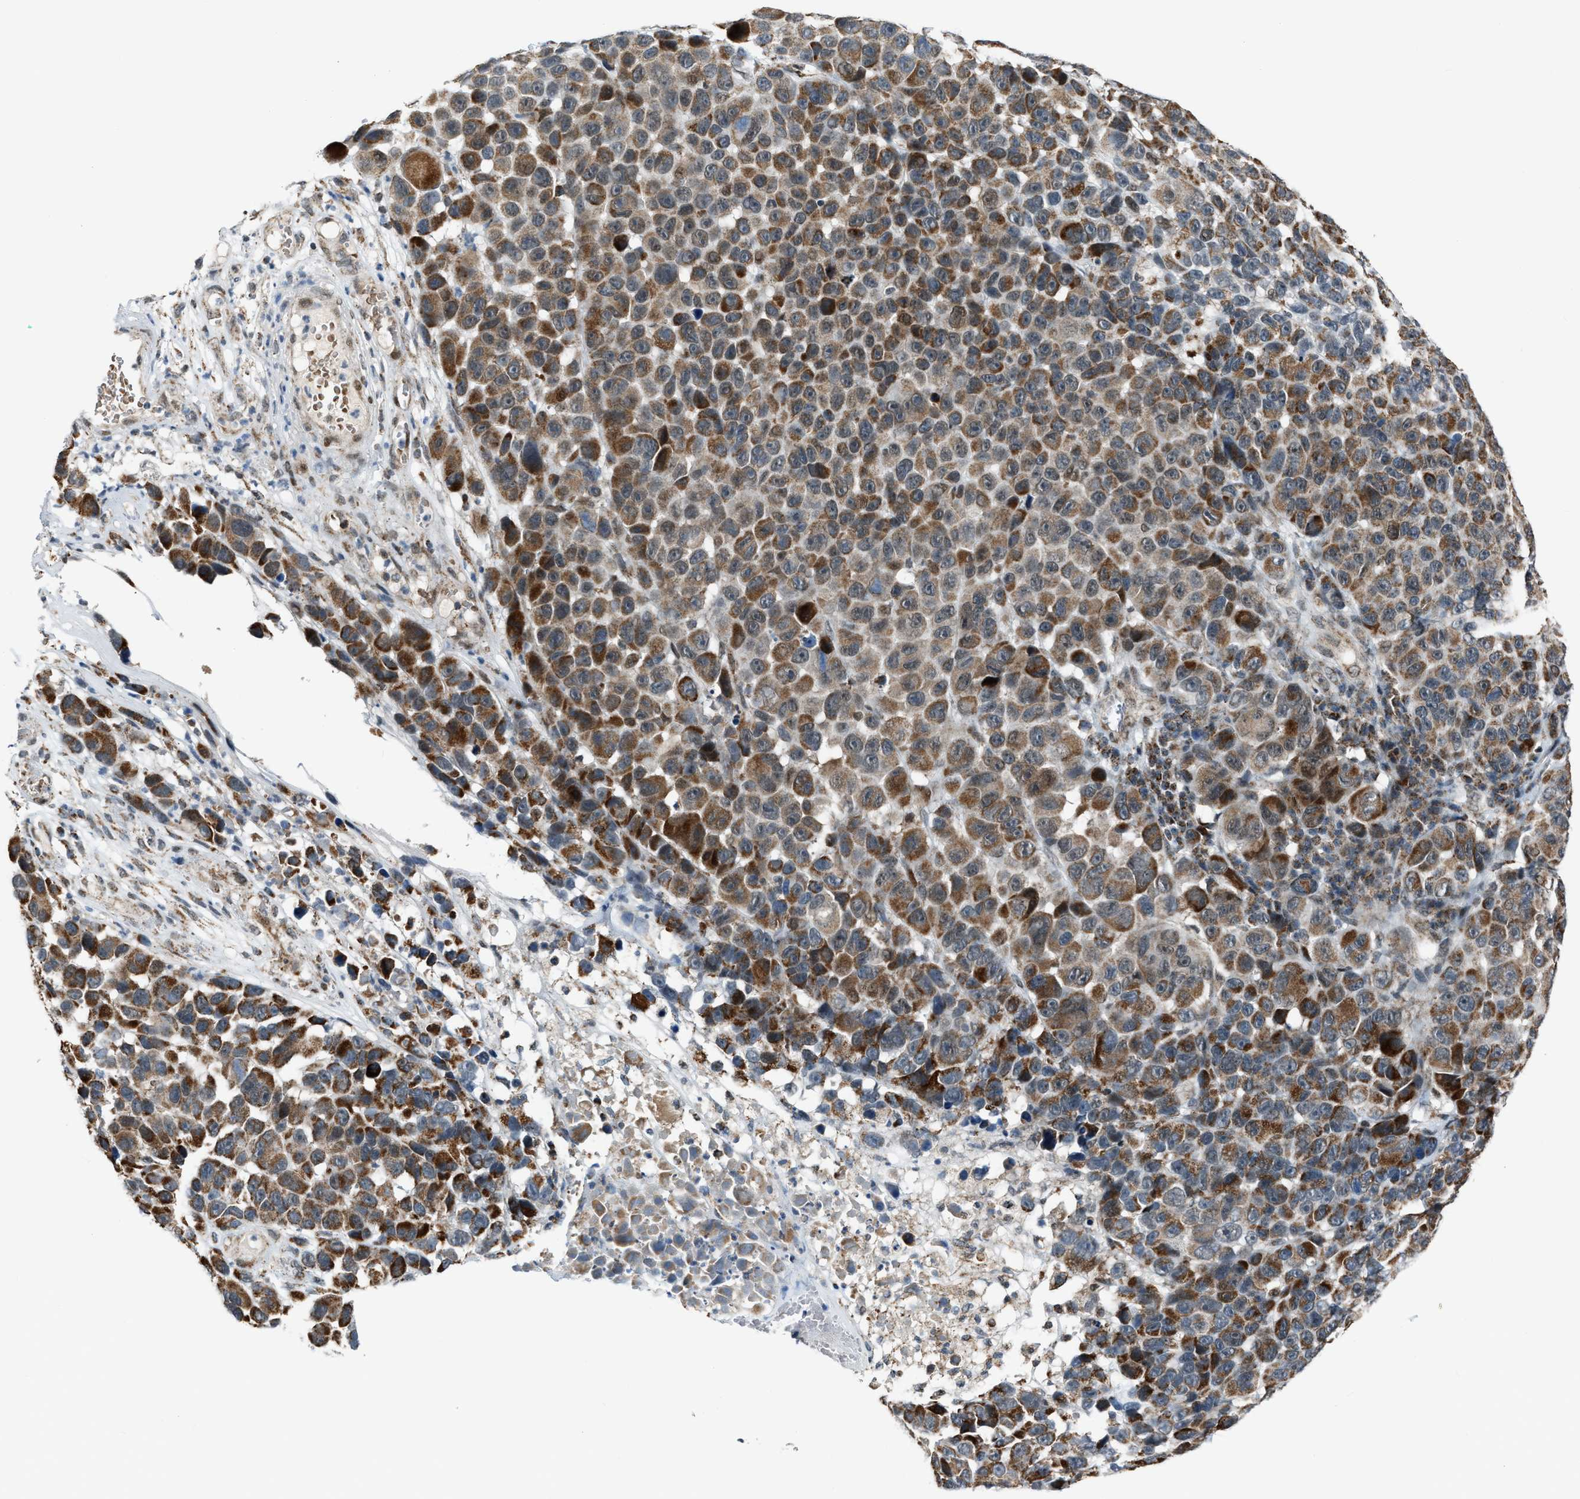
{"staining": {"intensity": "moderate", "quantity": ">75%", "location": "cytoplasmic/membranous"}, "tissue": "melanoma", "cell_type": "Tumor cells", "image_type": "cancer", "snomed": [{"axis": "morphology", "description": "Malignant melanoma, NOS"}, {"axis": "topography", "description": "Skin"}], "caption": "An image of human melanoma stained for a protein displays moderate cytoplasmic/membranous brown staining in tumor cells.", "gene": "CHN2", "patient": {"sex": "male", "age": 53}}